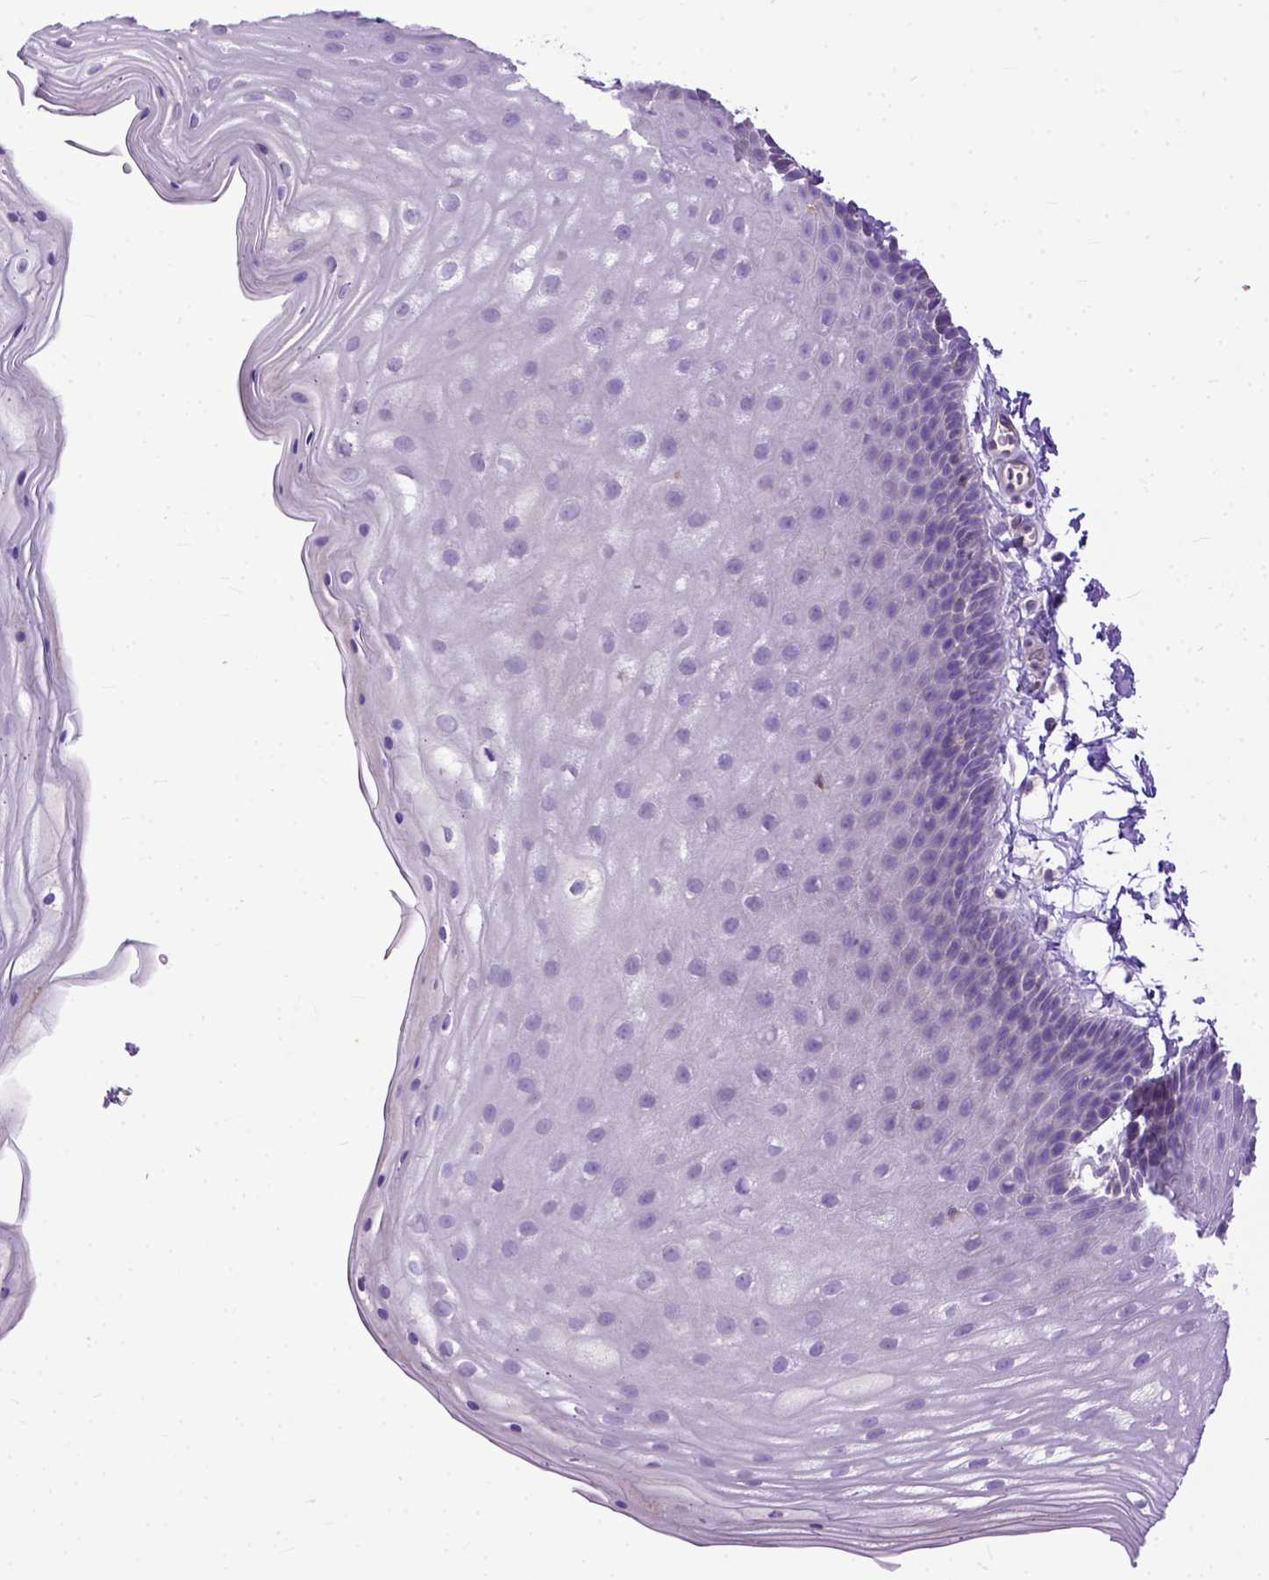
{"staining": {"intensity": "moderate", "quantity": "<25%", "location": "cytoplasmic/membranous"}, "tissue": "skin", "cell_type": "Epidermal cells", "image_type": "normal", "snomed": [{"axis": "morphology", "description": "Normal tissue, NOS"}, {"axis": "topography", "description": "Anal"}], "caption": "Immunohistochemical staining of benign skin demonstrates <25% levels of moderate cytoplasmic/membranous protein staining in about <25% of epidermal cells. The staining is performed using DAB brown chromogen to label protein expression. The nuclei are counter-stained blue using hematoxylin.", "gene": "NAMPT", "patient": {"sex": "male", "age": 53}}